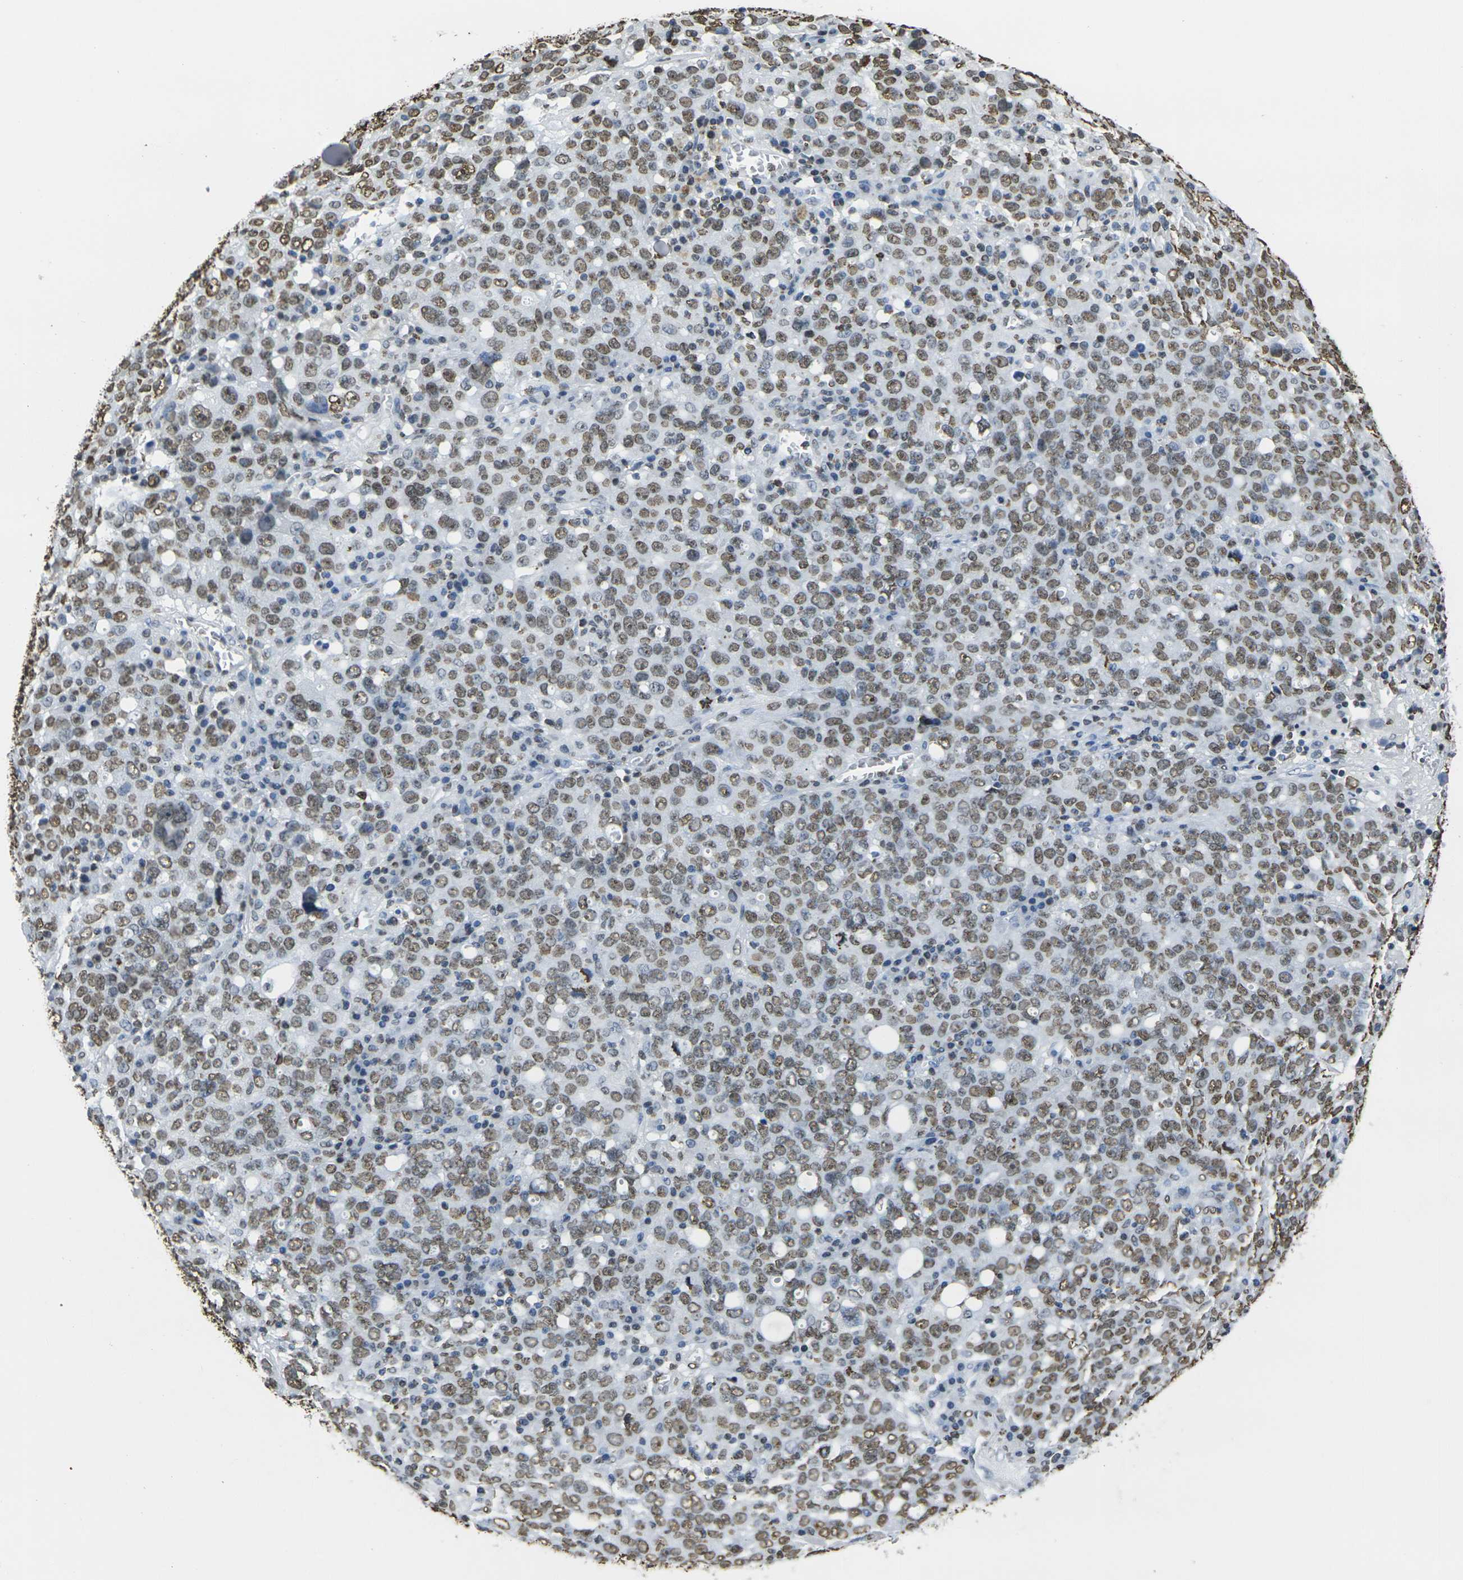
{"staining": {"intensity": "moderate", "quantity": ">75%", "location": "nuclear"}, "tissue": "ovarian cancer", "cell_type": "Tumor cells", "image_type": "cancer", "snomed": [{"axis": "morphology", "description": "Carcinoma, endometroid"}, {"axis": "topography", "description": "Ovary"}], "caption": "Immunohistochemical staining of human ovarian cancer (endometroid carcinoma) demonstrates medium levels of moderate nuclear protein staining in approximately >75% of tumor cells.", "gene": "DRAXIN", "patient": {"sex": "female", "age": 62}}